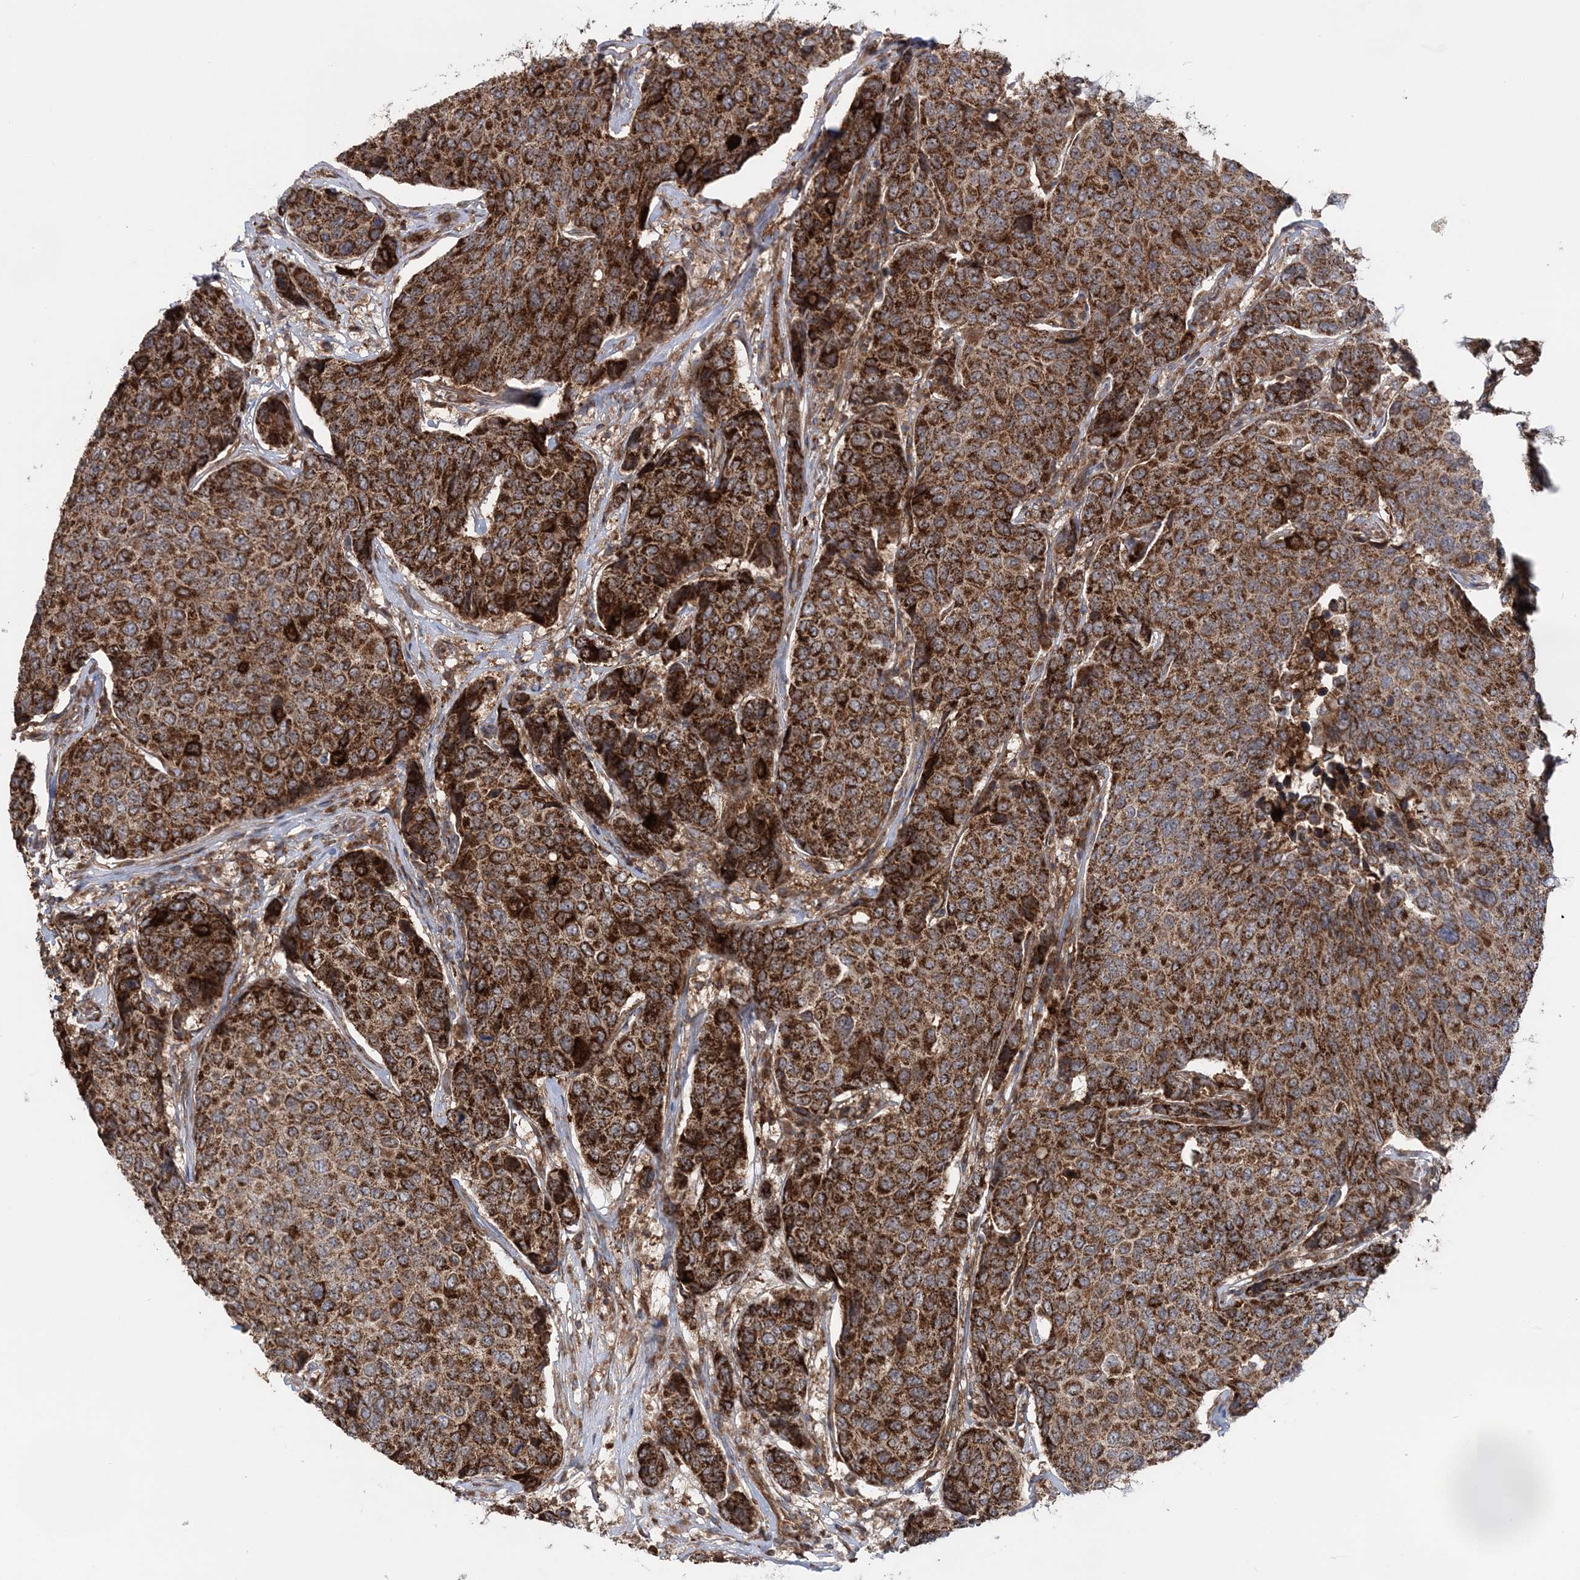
{"staining": {"intensity": "strong", "quantity": ">75%", "location": "cytoplasmic/membranous"}, "tissue": "breast cancer", "cell_type": "Tumor cells", "image_type": "cancer", "snomed": [{"axis": "morphology", "description": "Duct carcinoma"}, {"axis": "topography", "description": "Breast"}], "caption": "Immunohistochemical staining of breast cancer reveals high levels of strong cytoplasmic/membranous protein expression in approximately >75% of tumor cells.", "gene": "LRPPRC", "patient": {"sex": "female", "age": 55}}